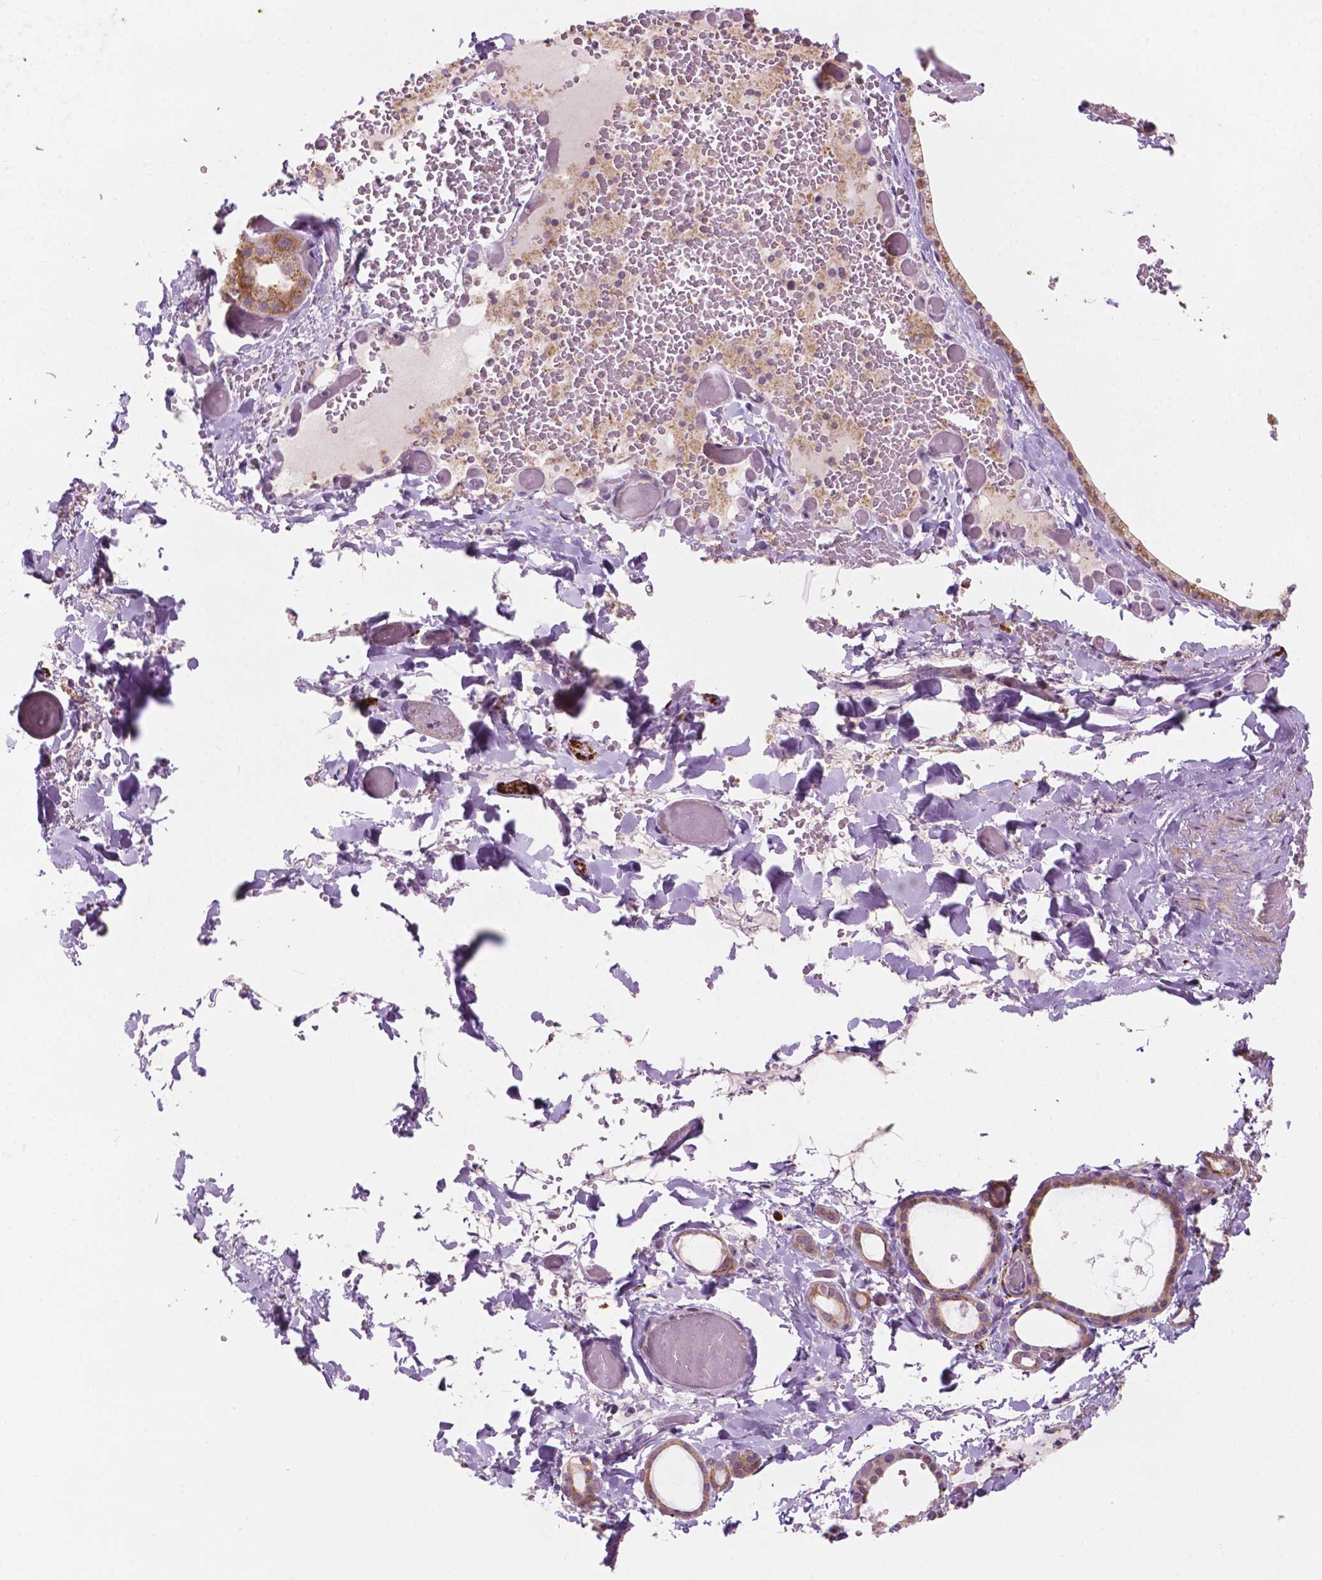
{"staining": {"intensity": "moderate", "quantity": ">75%", "location": "cytoplasmic/membranous"}, "tissue": "thyroid gland", "cell_type": "Glandular cells", "image_type": "normal", "snomed": [{"axis": "morphology", "description": "Normal tissue, NOS"}, {"axis": "topography", "description": "Thyroid gland"}], "caption": "Immunohistochemistry (IHC) of normal human thyroid gland demonstrates medium levels of moderate cytoplasmic/membranous staining in approximately >75% of glandular cells. (DAB = brown stain, brightfield microscopy at high magnification).", "gene": "LRP1B", "patient": {"sex": "female", "age": 56}}